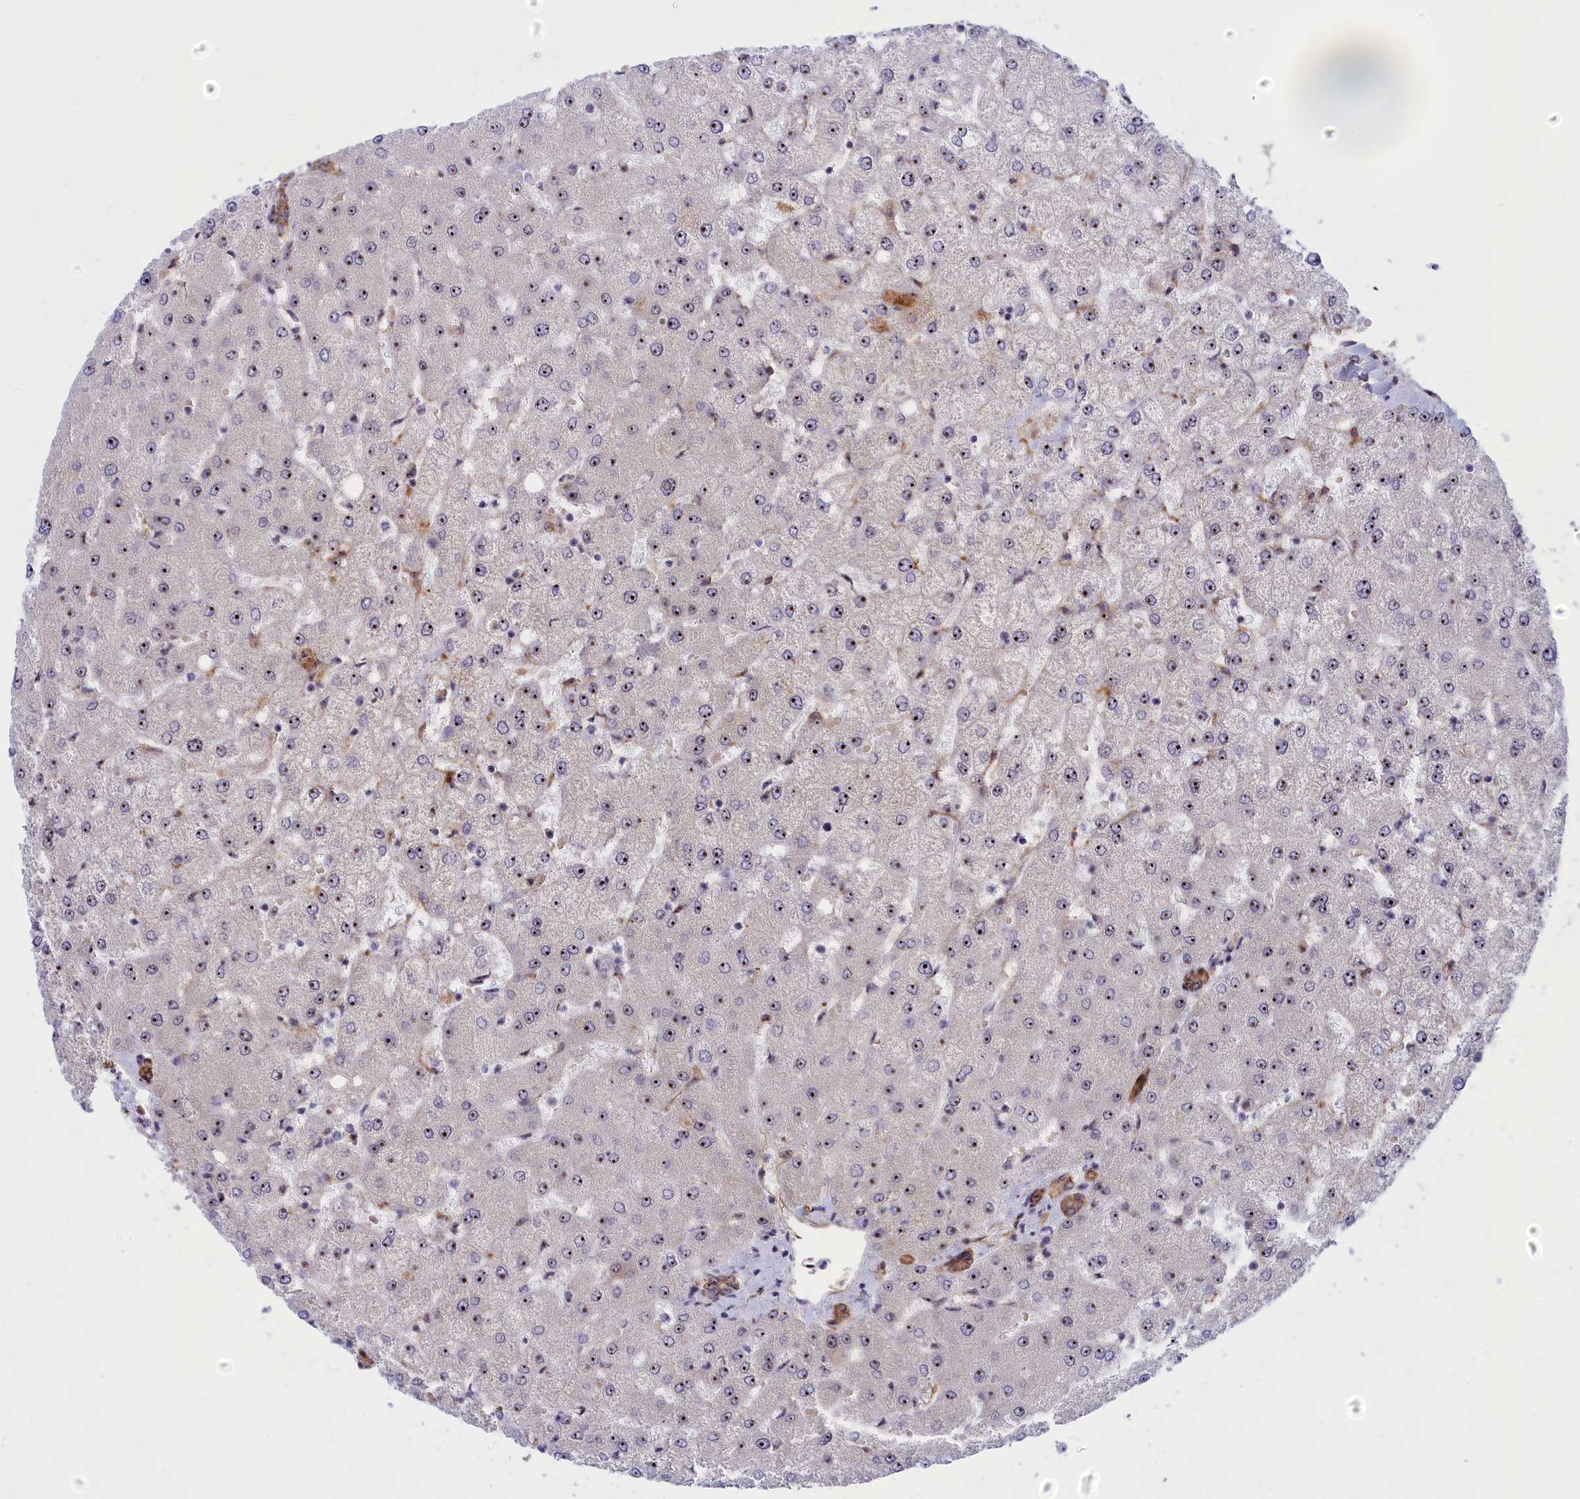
{"staining": {"intensity": "moderate", "quantity": ">75%", "location": "cytoplasmic/membranous"}, "tissue": "liver", "cell_type": "Cholangiocytes", "image_type": "normal", "snomed": [{"axis": "morphology", "description": "Normal tissue, NOS"}, {"axis": "topography", "description": "Liver"}], "caption": "IHC image of benign liver: human liver stained using IHC demonstrates medium levels of moderate protein expression localized specifically in the cytoplasmic/membranous of cholangiocytes, appearing as a cytoplasmic/membranous brown color.", "gene": "DBNDD1", "patient": {"sex": "female", "age": 54}}